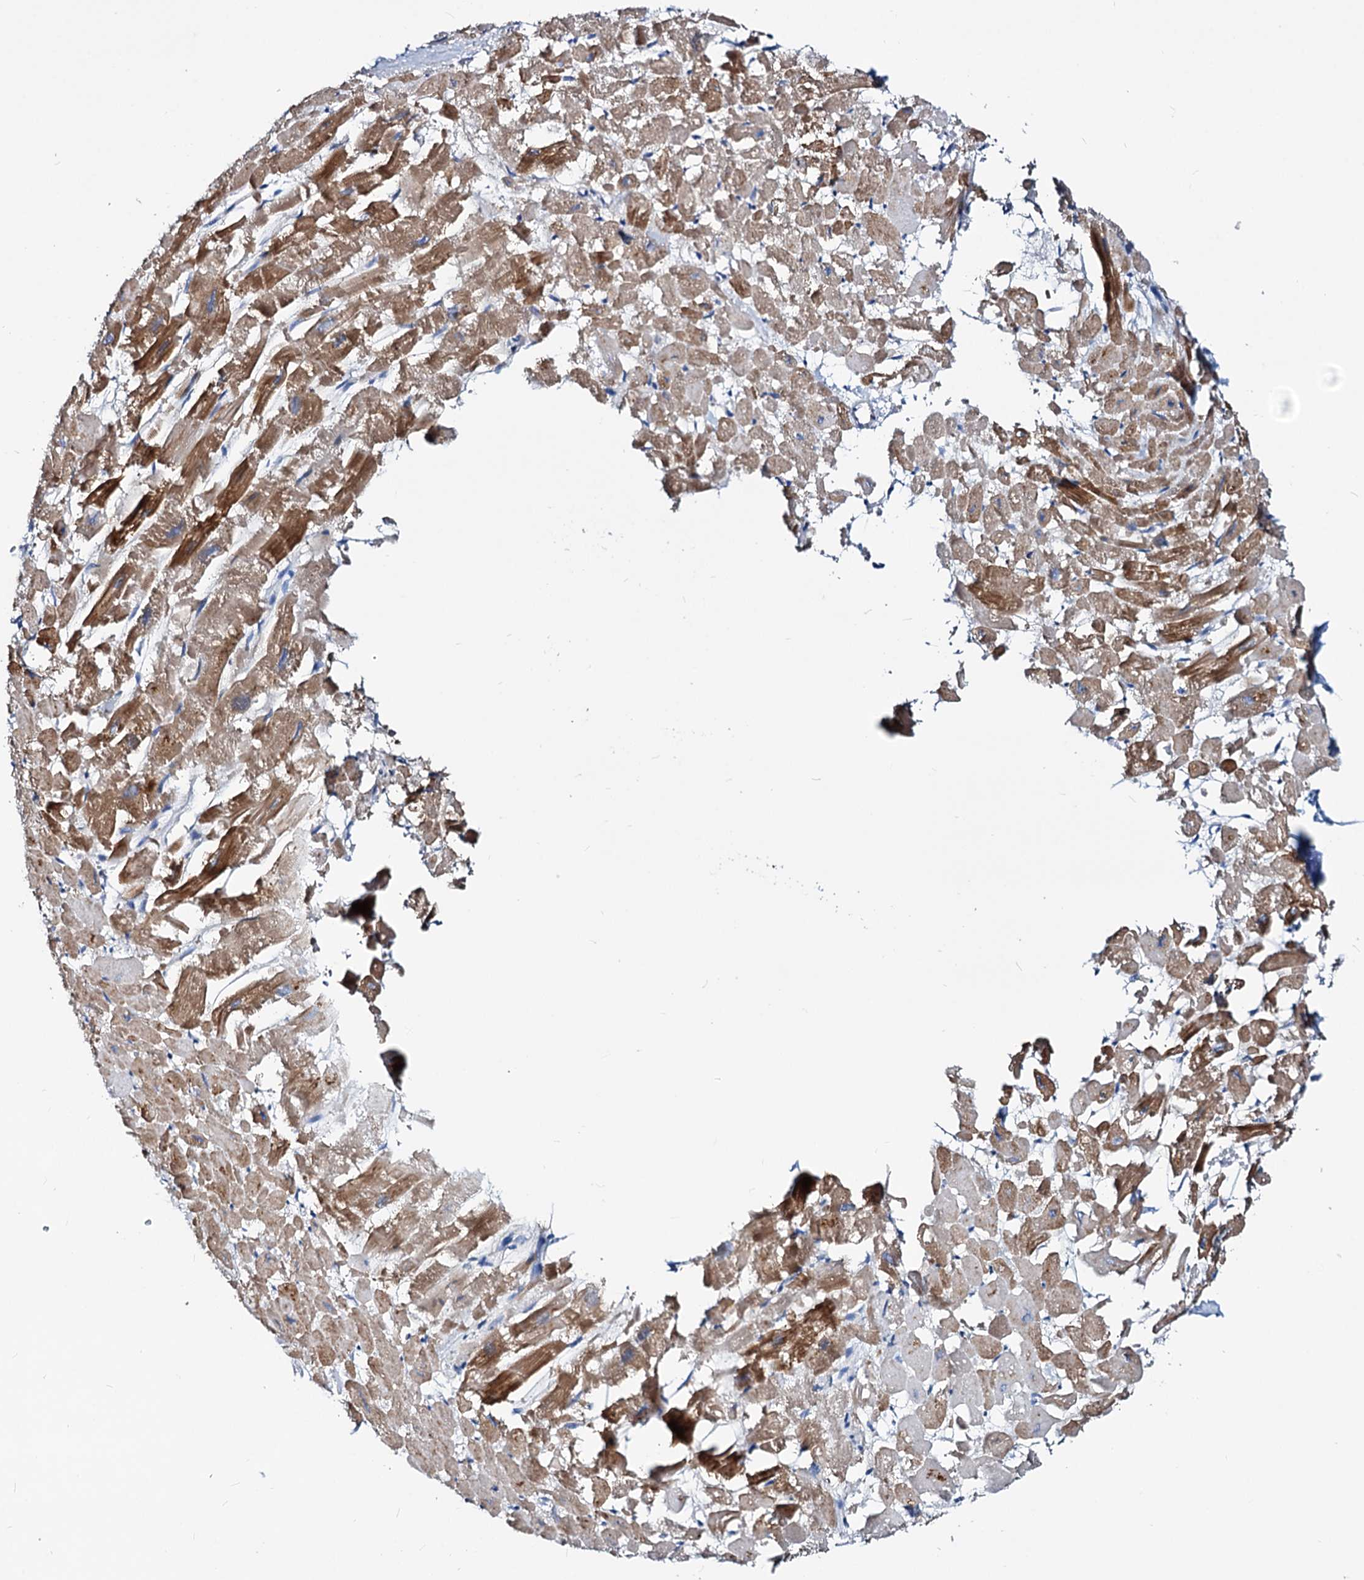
{"staining": {"intensity": "moderate", "quantity": ">75%", "location": "cytoplasmic/membranous"}, "tissue": "heart muscle", "cell_type": "Cardiomyocytes", "image_type": "normal", "snomed": [{"axis": "morphology", "description": "Normal tissue, NOS"}, {"axis": "topography", "description": "Heart"}], "caption": "High-magnification brightfield microscopy of benign heart muscle stained with DAB (3,3'-diaminobenzidine) (brown) and counterstained with hematoxylin (blue). cardiomyocytes exhibit moderate cytoplasmic/membranous positivity is present in about>75% of cells. The staining was performed using DAB (3,3'-diaminobenzidine), with brown indicating positive protein expression. Nuclei are stained blue with hematoxylin.", "gene": "DYDC2", "patient": {"sex": "male", "age": 54}}